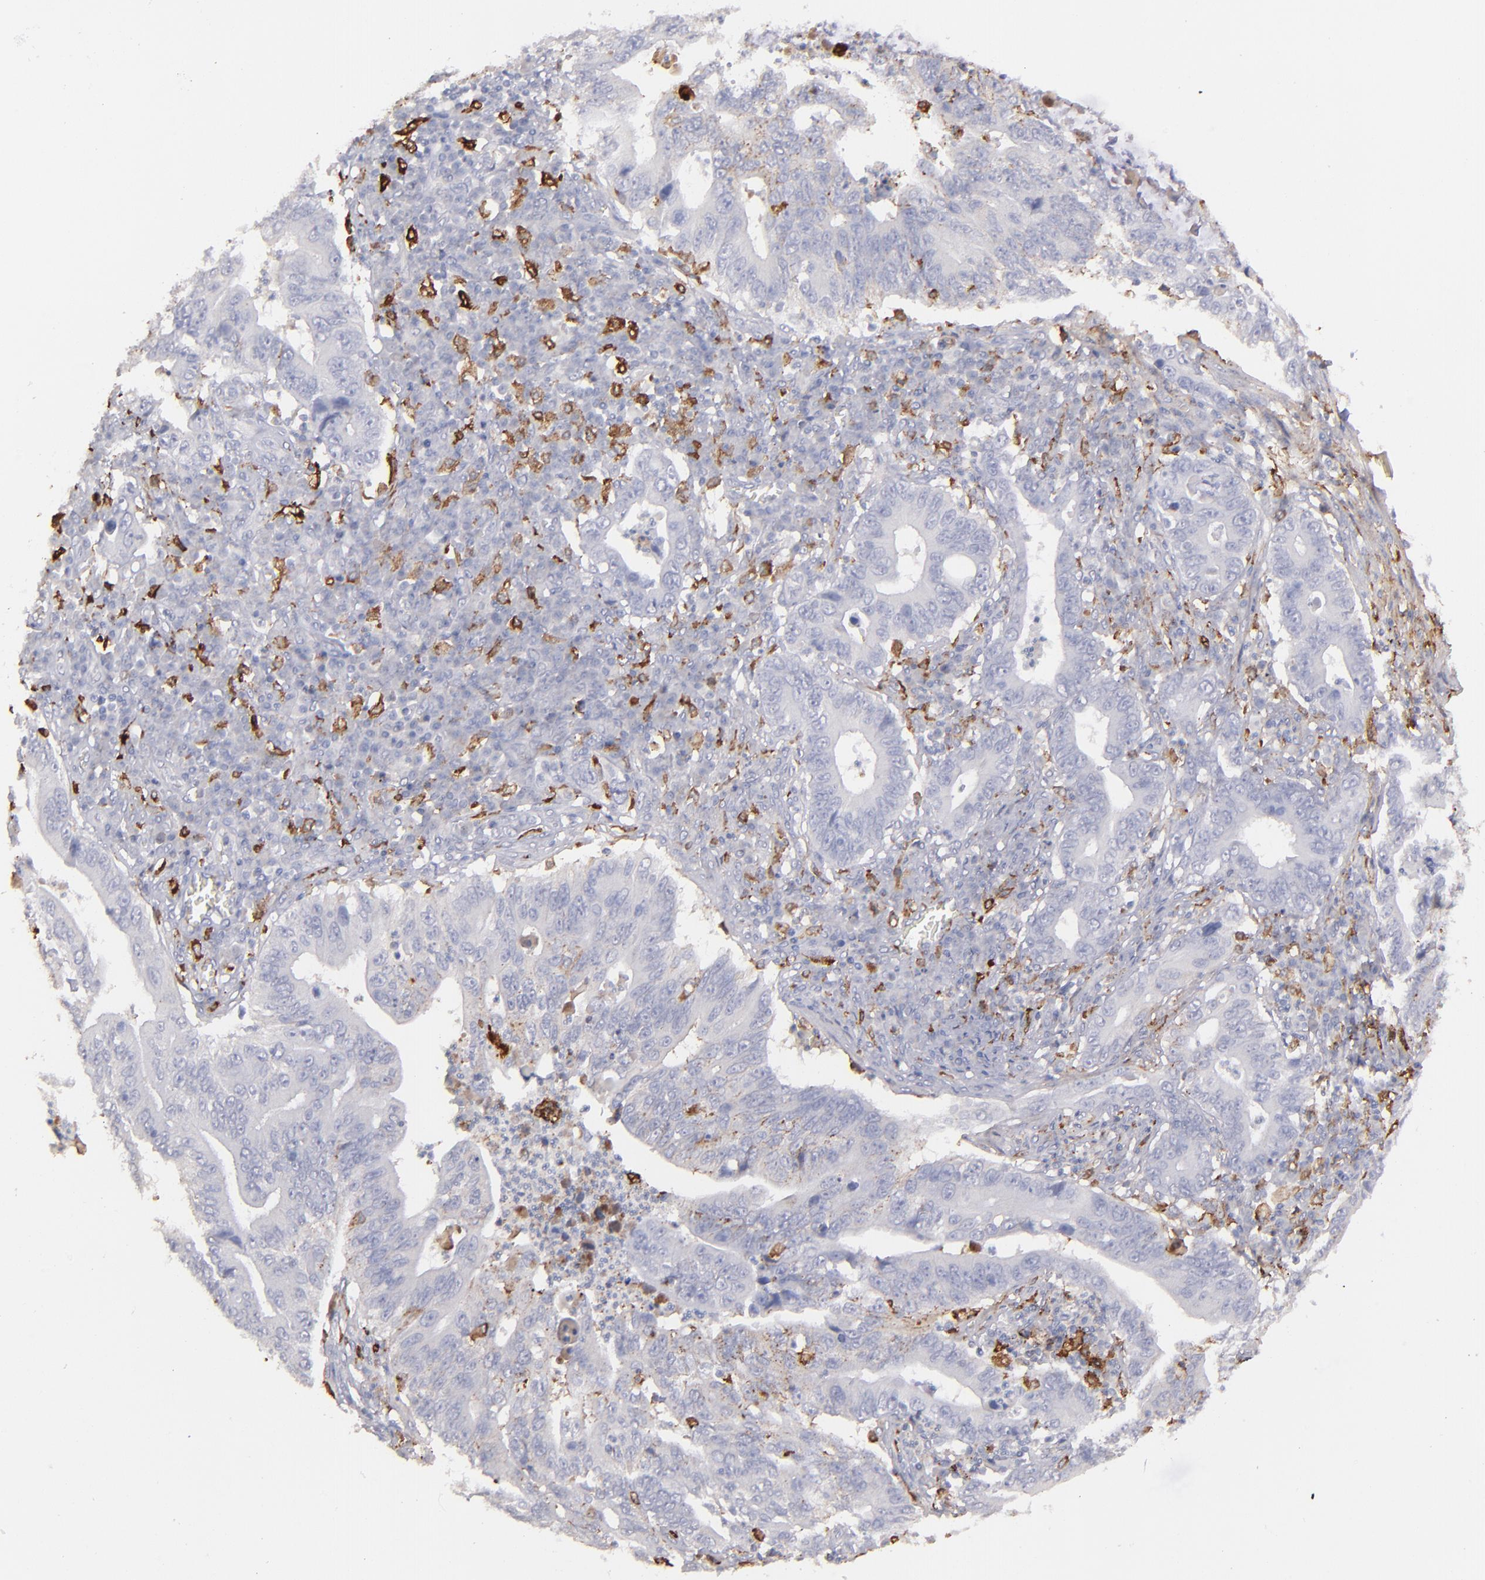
{"staining": {"intensity": "negative", "quantity": "none", "location": "none"}, "tissue": "stomach cancer", "cell_type": "Tumor cells", "image_type": "cancer", "snomed": [{"axis": "morphology", "description": "Adenocarcinoma, NOS"}, {"axis": "topography", "description": "Stomach, upper"}], "caption": "Immunohistochemical staining of stomach cancer (adenocarcinoma) reveals no significant staining in tumor cells.", "gene": "C1QA", "patient": {"sex": "male", "age": 63}}